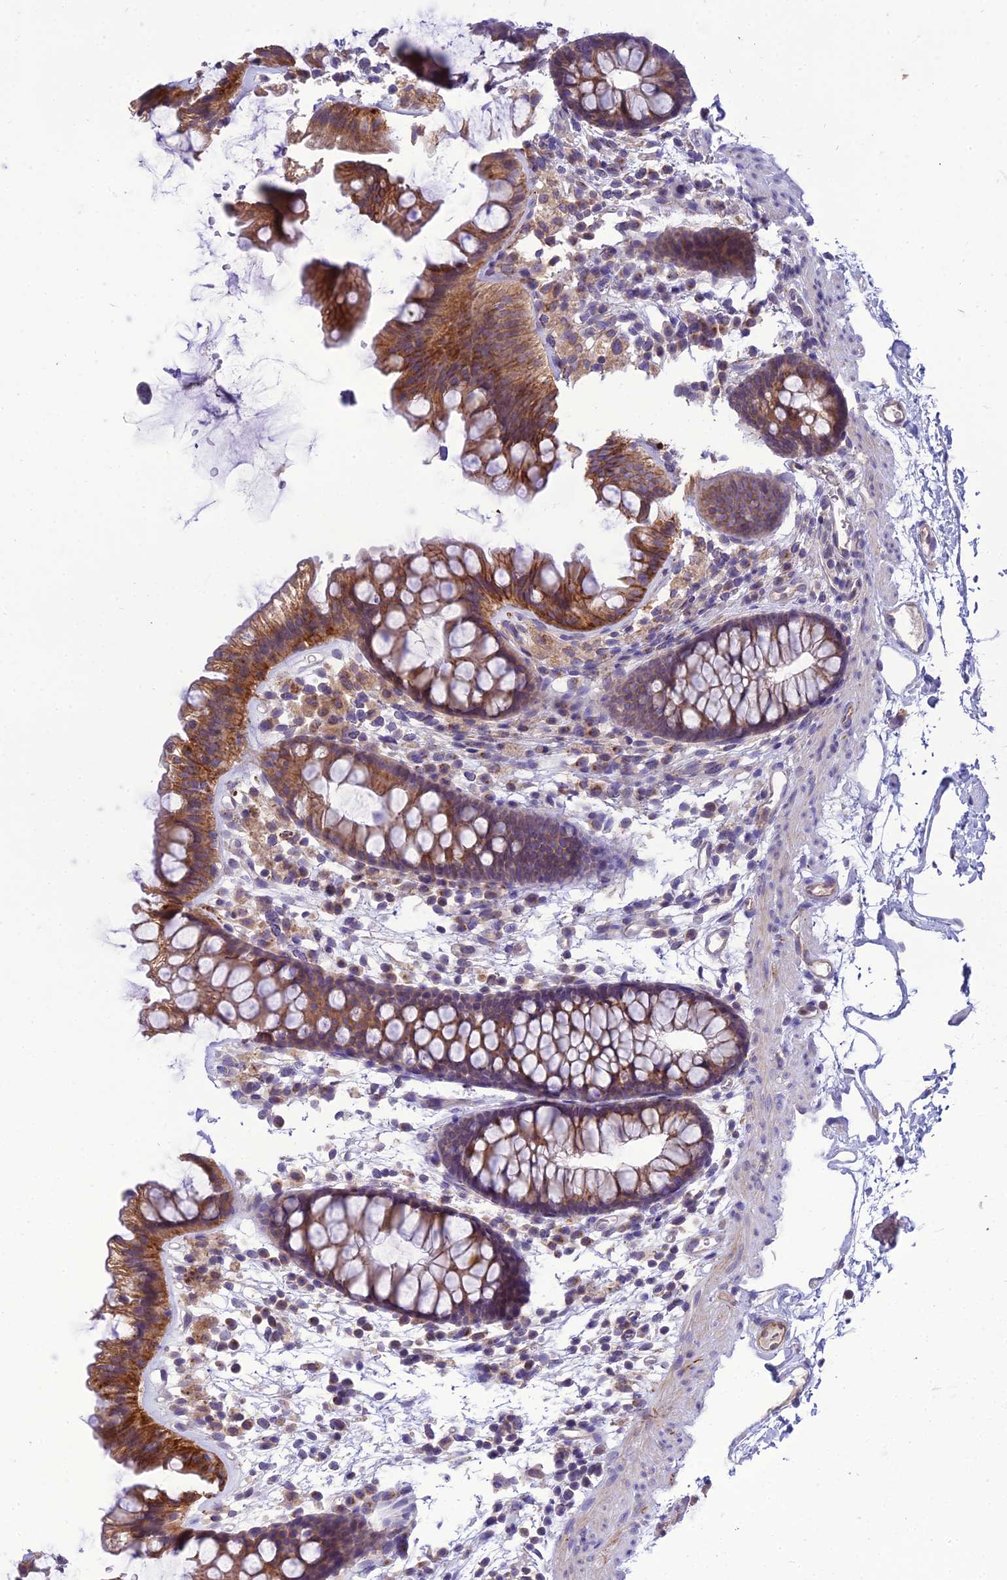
{"staining": {"intensity": "weak", "quantity": ">75%", "location": "cytoplasmic/membranous"}, "tissue": "colon", "cell_type": "Endothelial cells", "image_type": "normal", "snomed": [{"axis": "morphology", "description": "Normal tissue, NOS"}, {"axis": "topography", "description": "Colon"}], "caption": "Immunohistochemistry image of normal colon: human colon stained using IHC displays low levels of weak protein expression localized specifically in the cytoplasmic/membranous of endothelial cells, appearing as a cytoplasmic/membranous brown color.", "gene": "GOLPH3", "patient": {"sex": "female", "age": 62}}